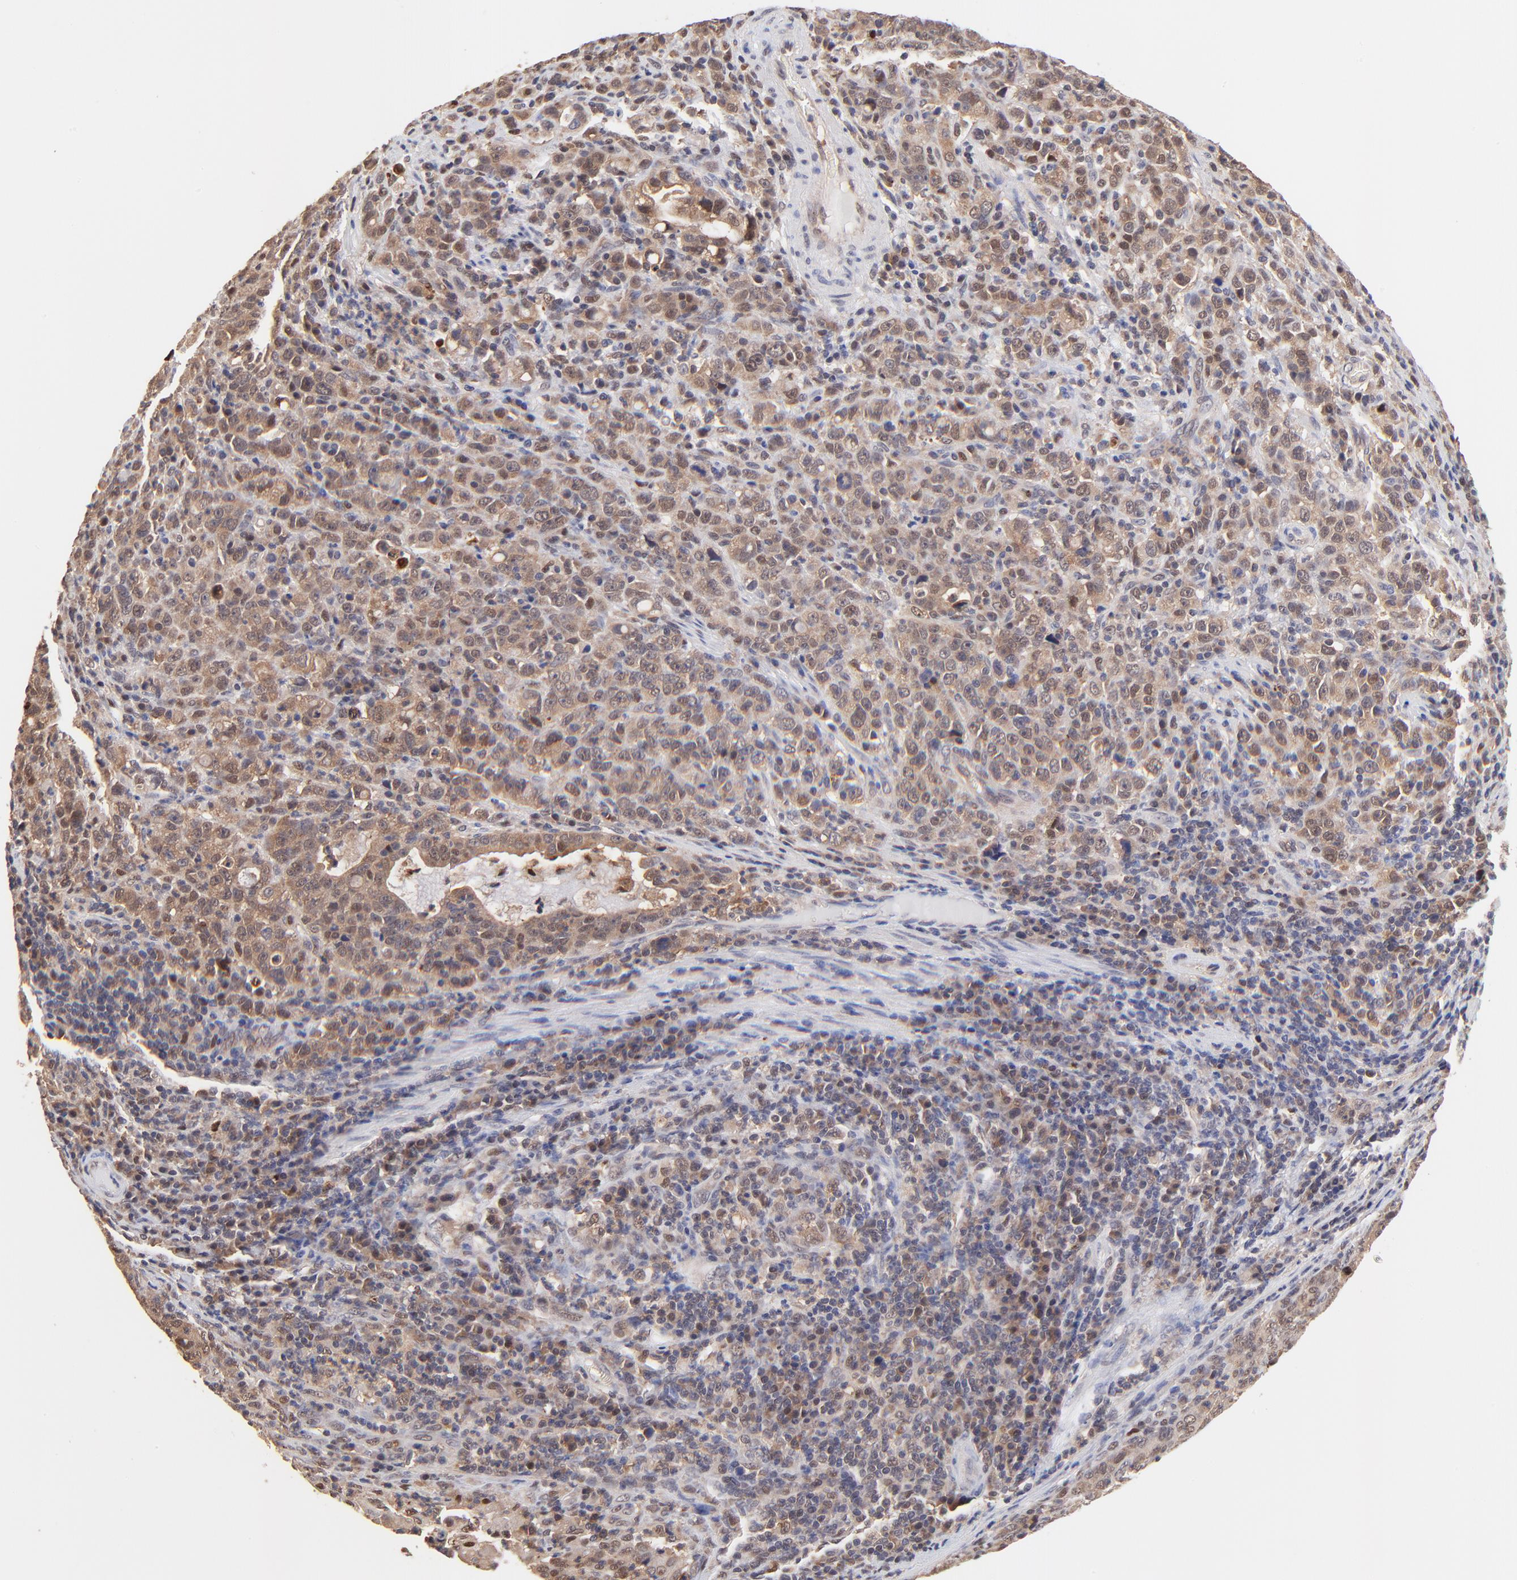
{"staining": {"intensity": "moderate", "quantity": ">75%", "location": "cytoplasmic/membranous"}, "tissue": "stomach cancer", "cell_type": "Tumor cells", "image_type": "cancer", "snomed": [{"axis": "morphology", "description": "Adenocarcinoma, NOS"}, {"axis": "topography", "description": "Stomach, upper"}], "caption": "Stomach adenocarcinoma stained with IHC shows moderate cytoplasmic/membranous expression in about >75% of tumor cells.", "gene": "PSMA6", "patient": {"sex": "female", "age": 50}}